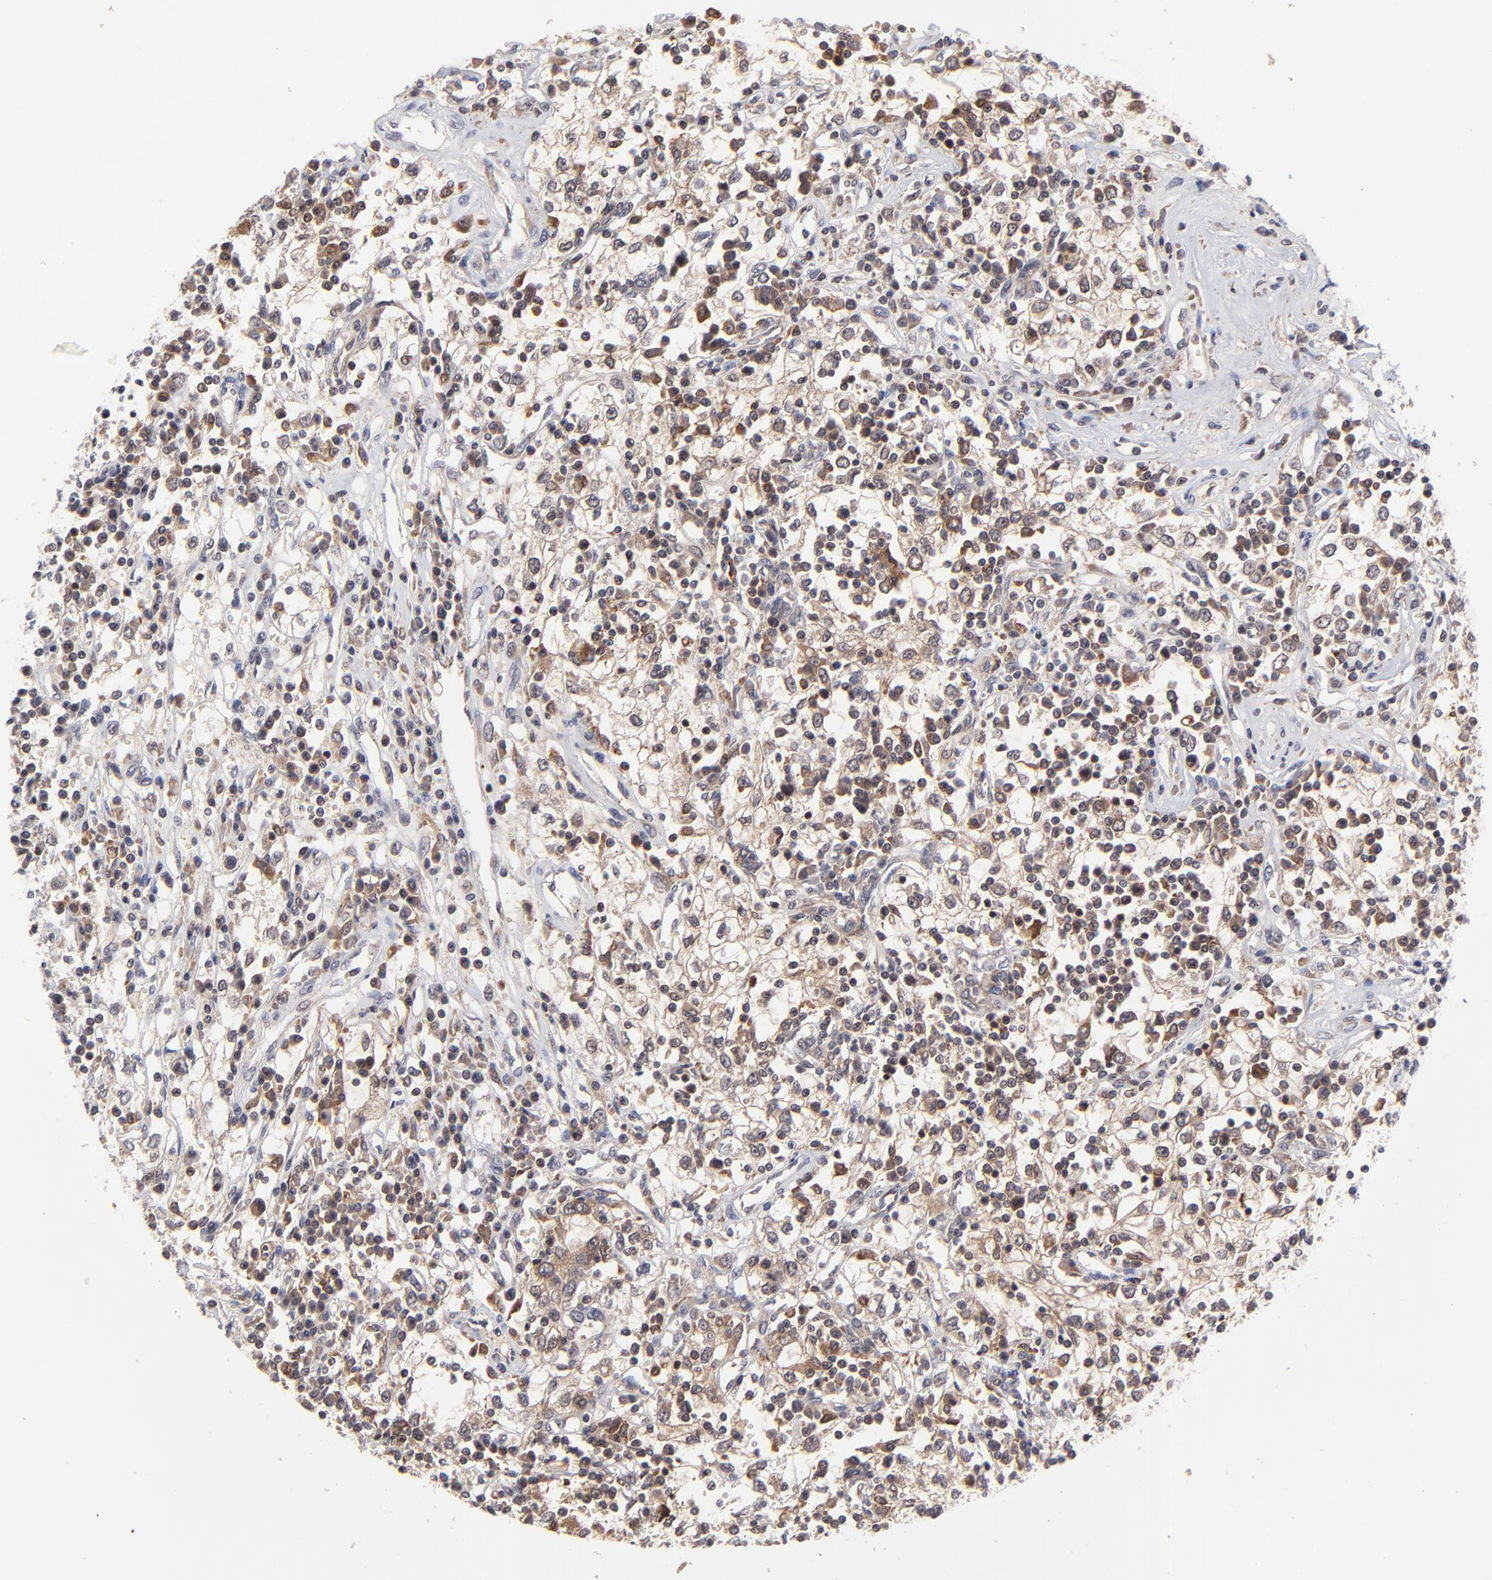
{"staining": {"intensity": "moderate", "quantity": "25%-75%", "location": "cytoplasmic/membranous"}, "tissue": "renal cancer", "cell_type": "Tumor cells", "image_type": "cancer", "snomed": [{"axis": "morphology", "description": "Adenocarcinoma, NOS"}, {"axis": "topography", "description": "Kidney"}], "caption": "Immunohistochemistry image of neoplastic tissue: renal cancer (adenocarcinoma) stained using immunohistochemistry (IHC) exhibits medium levels of moderate protein expression localized specifically in the cytoplasmic/membranous of tumor cells, appearing as a cytoplasmic/membranous brown color.", "gene": "UBE2L6", "patient": {"sex": "male", "age": 82}}